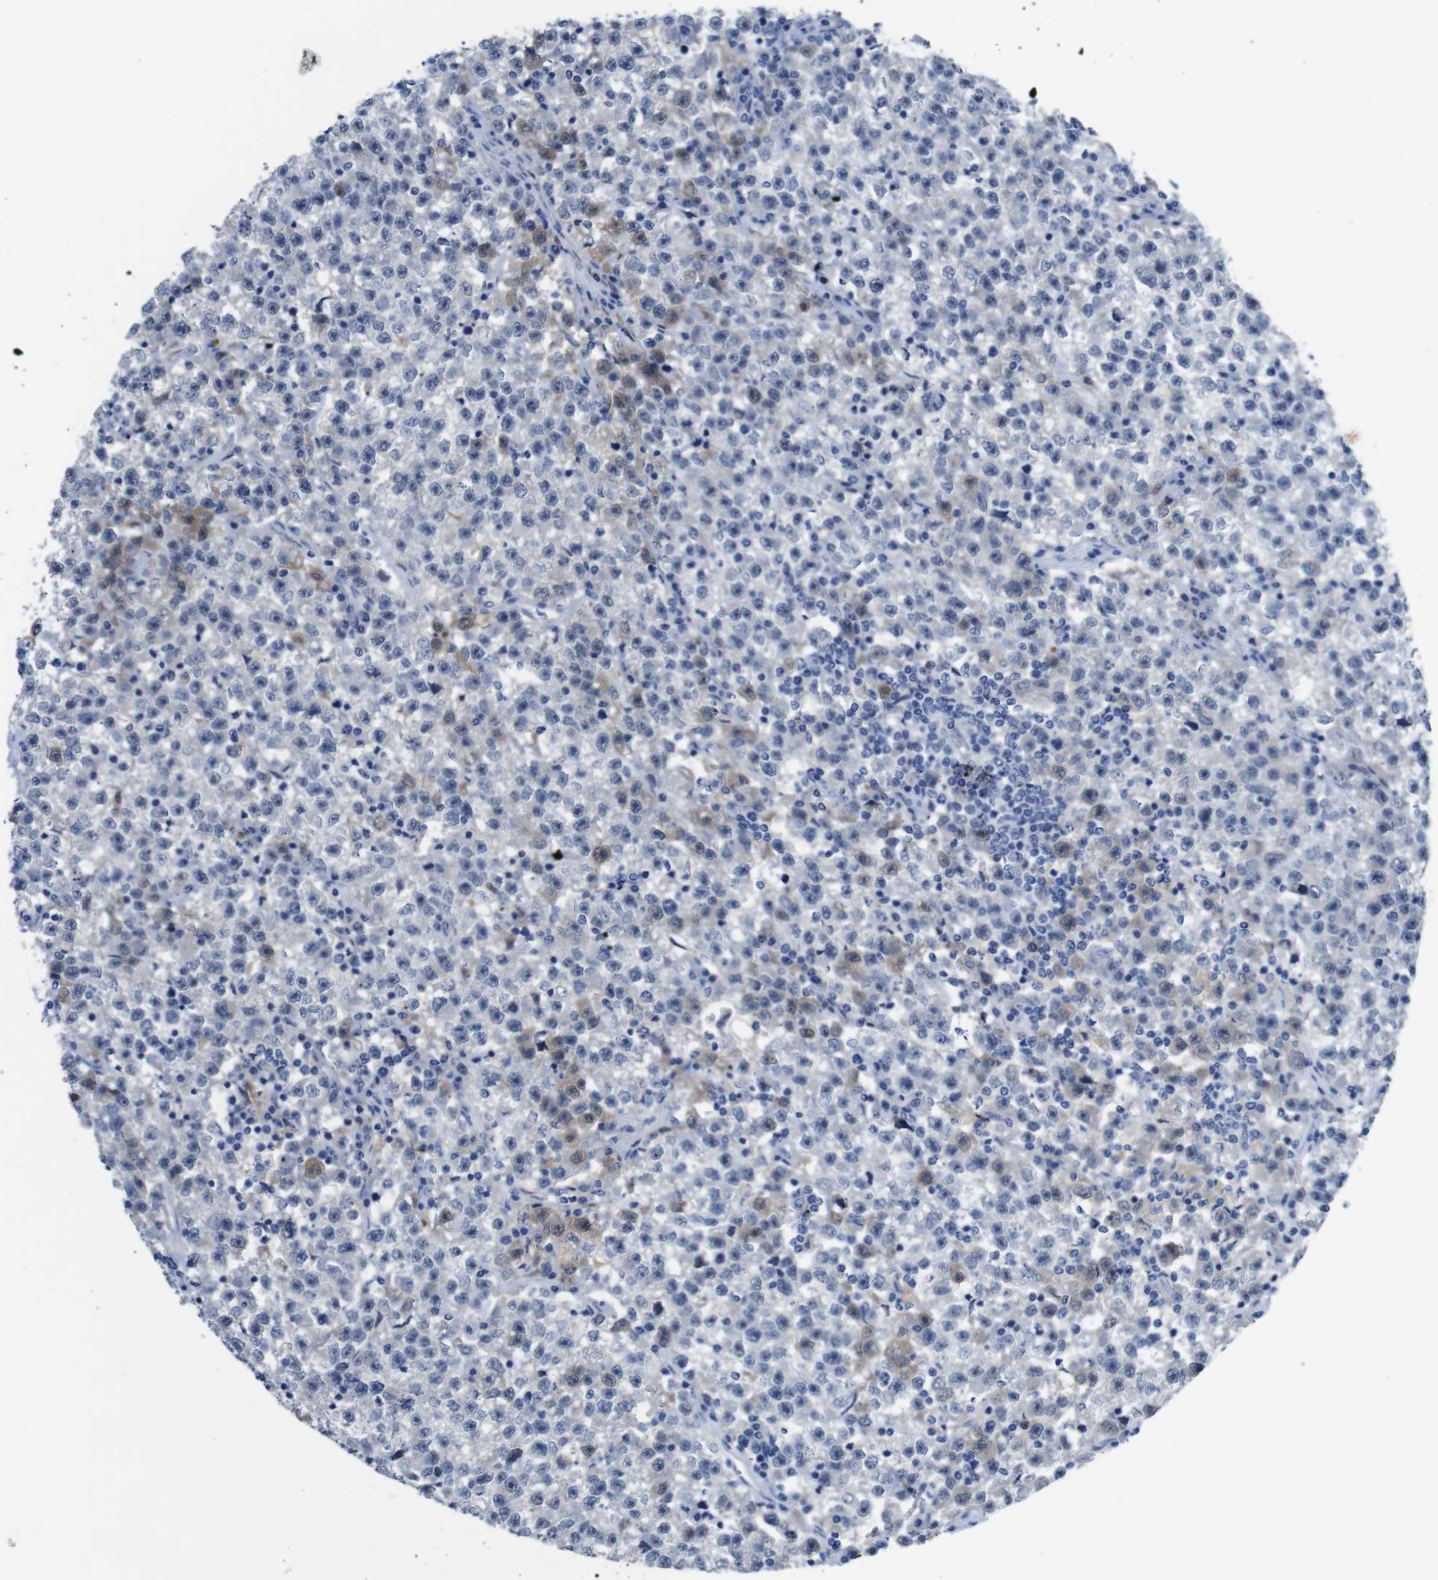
{"staining": {"intensity": "weak", "quantity": "<25%", "location": "cytoplasmic/membranous"}, "tissue": "testis cancer", "cell_type": "Tumor cells", "image_type": "cancer", "snomed": [{"axis": "morphology", "description": "Seminoma, NOS"}, {"axis": "topography", "description": "Testis"}], "caption": "Micrograph shows no significant protein positivity in tumor cells of testis cancer.", "gene": "C1RL", "patient": {"sex": "male", "age": 22}}